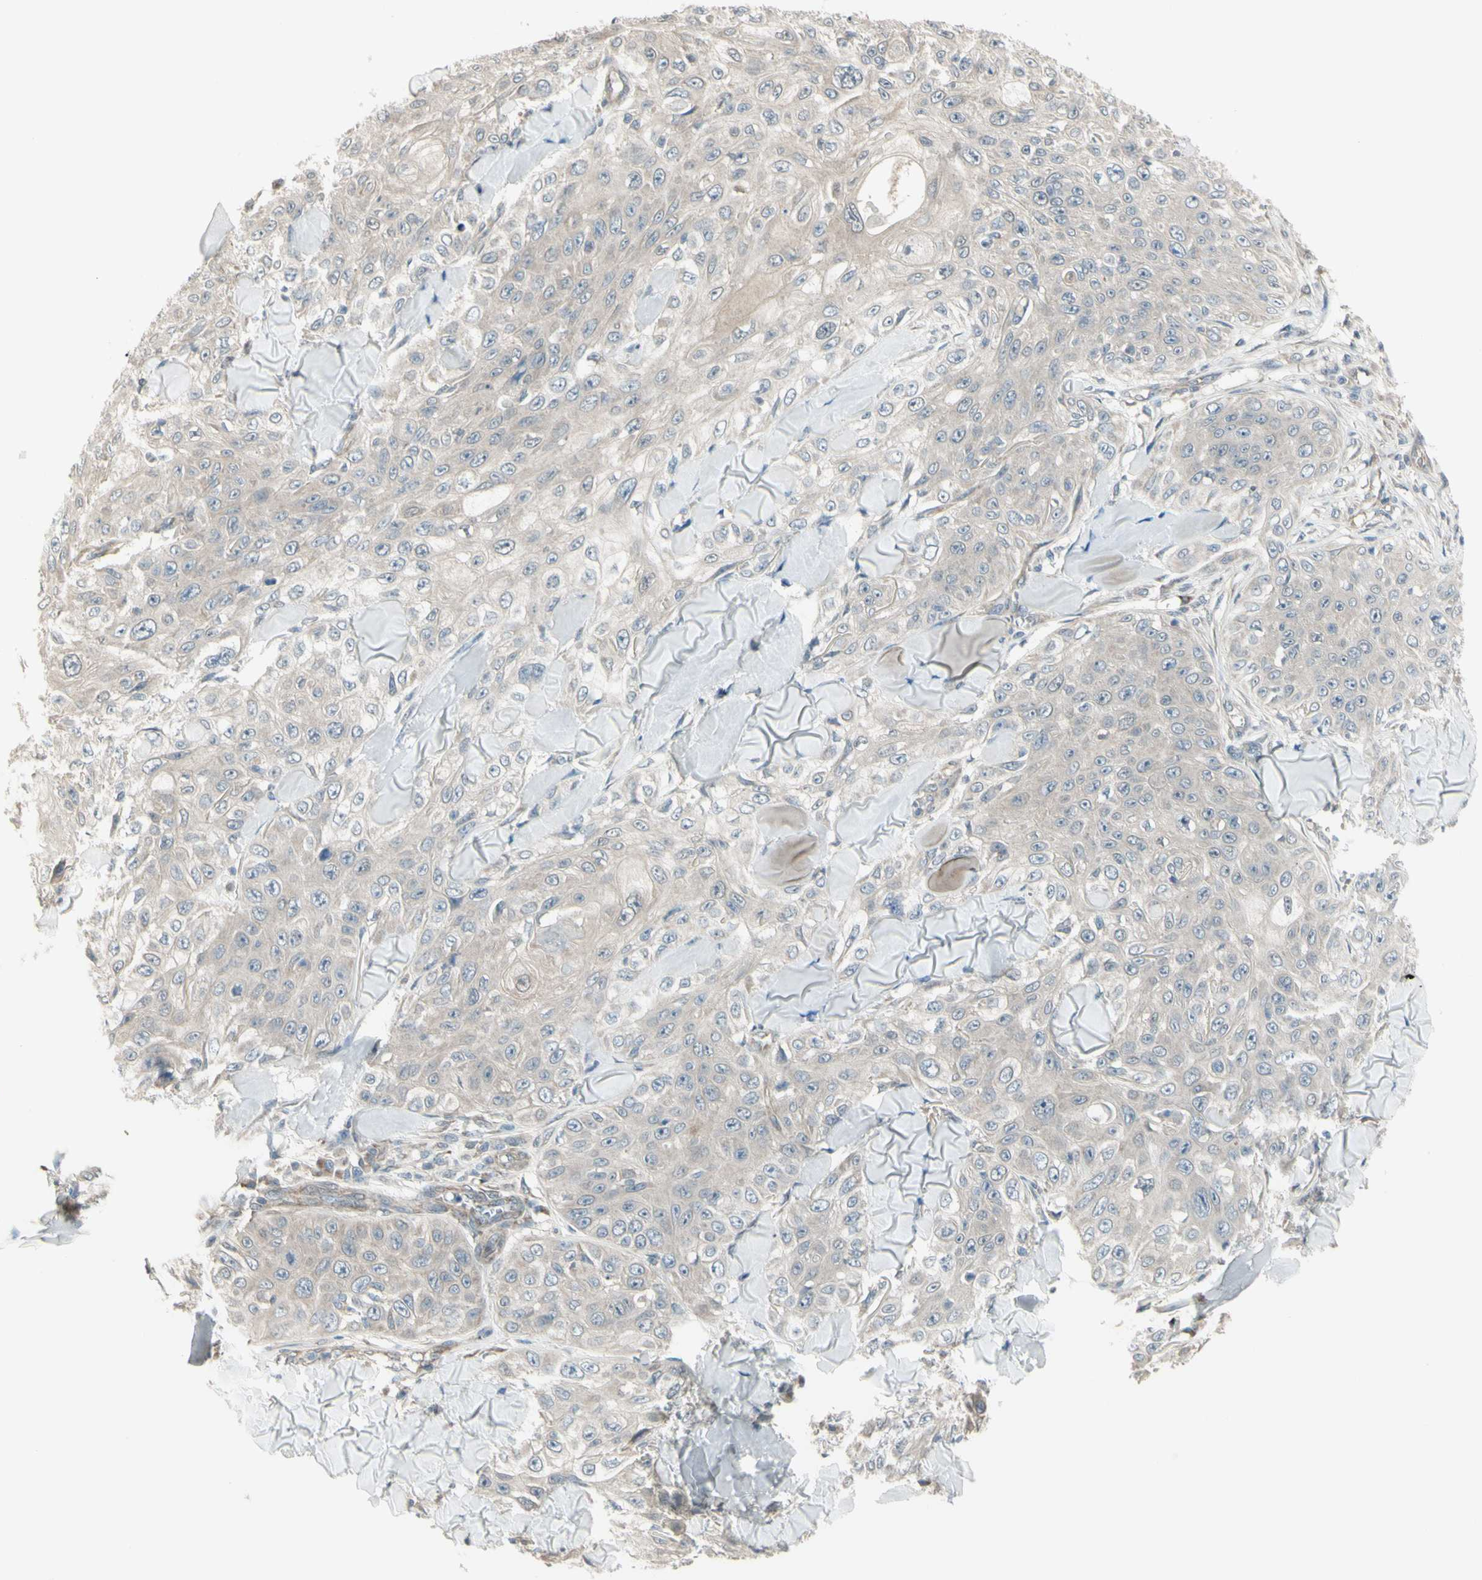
{"staining": {"intensity": "negative", "quantity": "none", "location": "none"}, "tissue": "skin cancer", "cell_type": "Tumor cells", "image_type": "cancer", "snomed": [{"axis": "morphology", "description": "Squamous cell carcinoma, NOS"}, {"axis": "topography", "description": "Skin"}], "caption": "A high-resolution histopathology image shows immunohistochemistry staining of squamous cell carcinoma (skin), which demonstrates no significant expression in tumor cells.", "gene": "NAXD", "patient": {"sex": "male", "age": 86}}